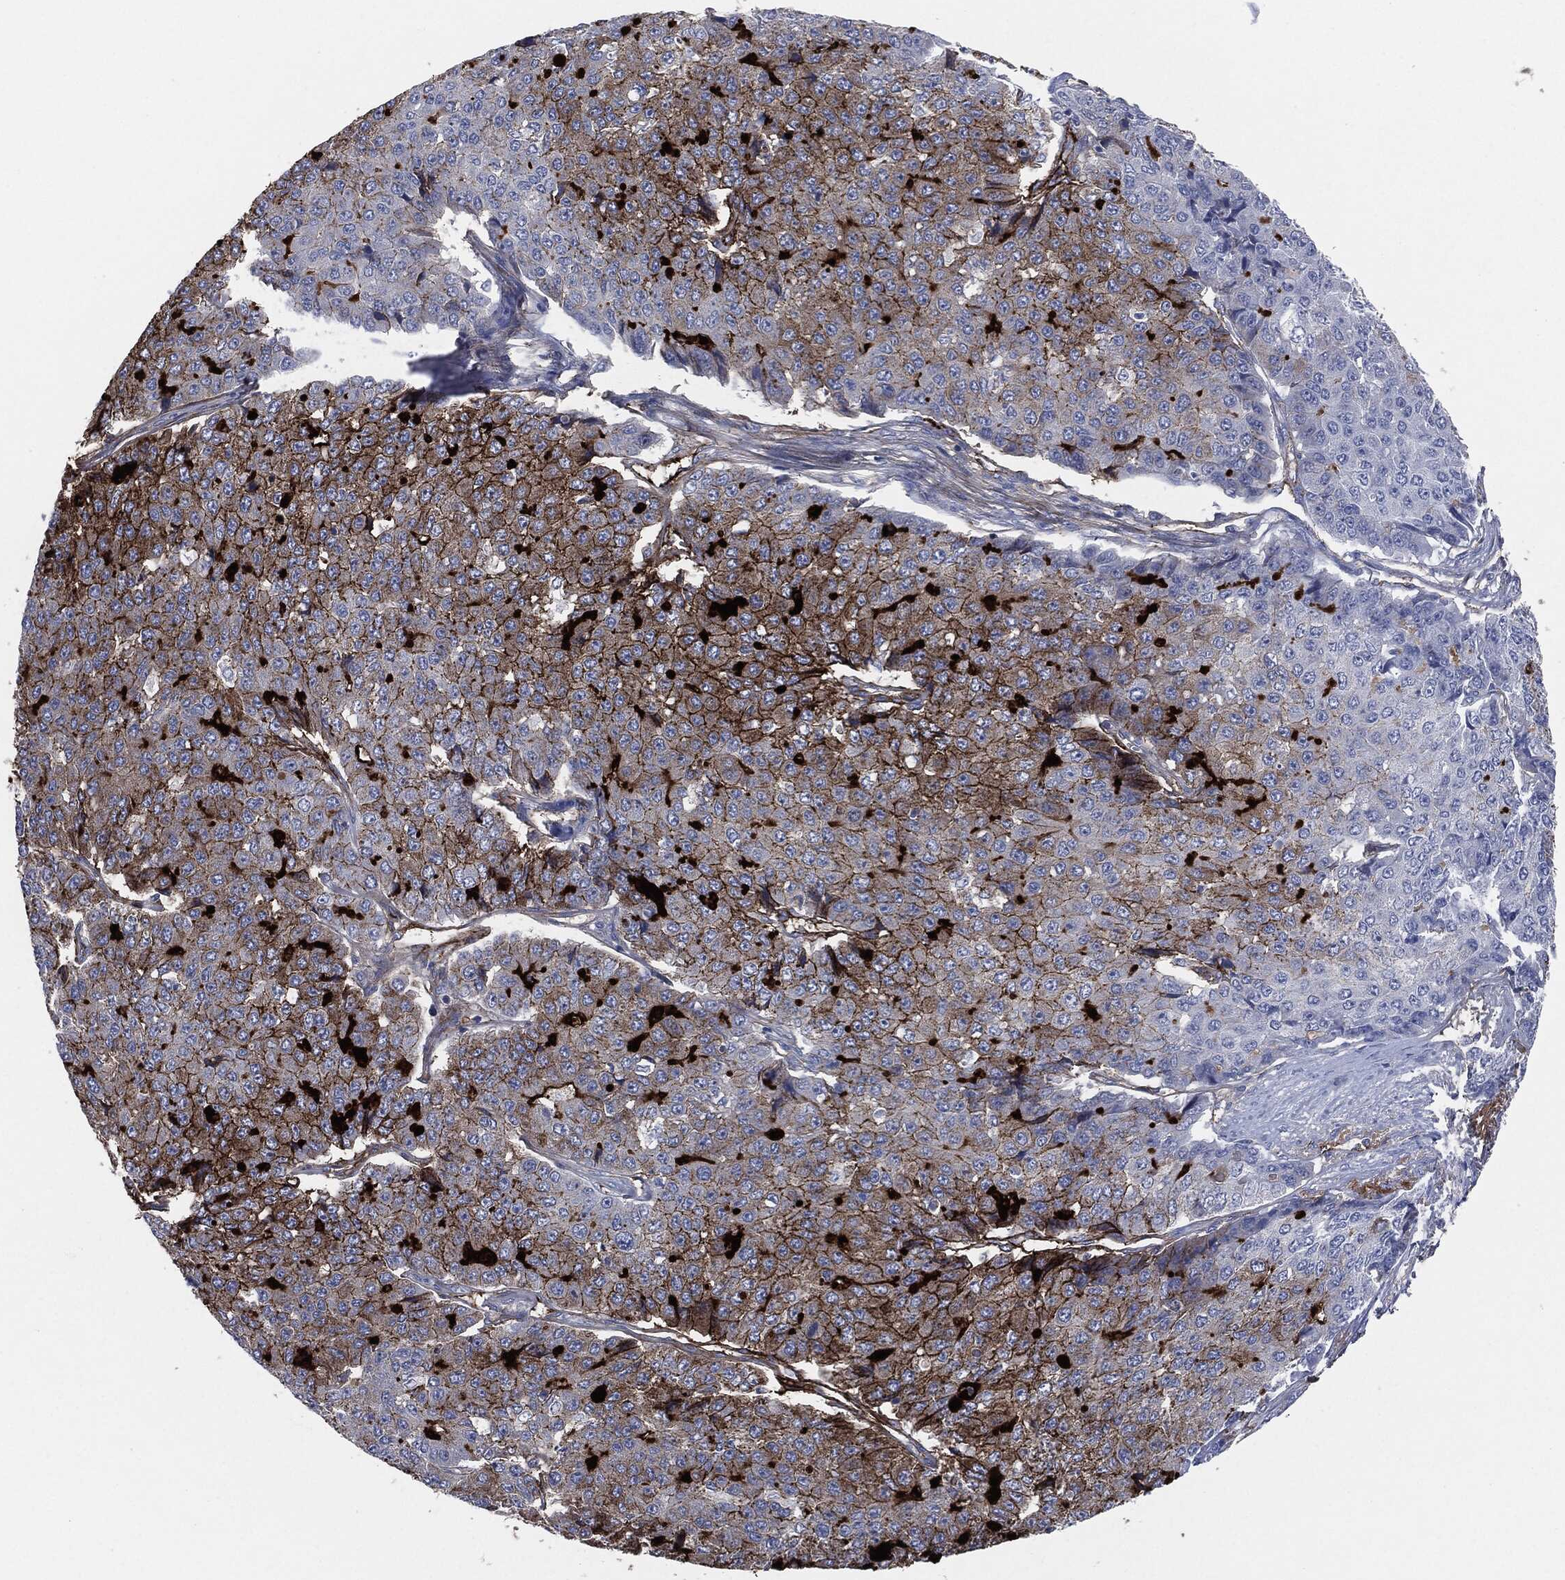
{"staining": {"intensity": "strong", "quantity": "25%-75%", "location": "cytoplasmic/membranous"}, "tissue": "pancreatic cancer", "cell_type": "Tumor cells", "image_type": "cancer", "snomed": [{"axis": "morphology", "description": "Normal tissue, NOS"}, {"axis": "morphology", "description": "Adenocarcinoma, NOS"}, {"axis": "topography", "description": "Pancreas"}, {"axis": "topography", "description": "Duodenum"}], "caption": "The immunohistochemical stain highlights strong cytoplasmic/membranous staining in tumor cells of pancreatic cancer tissue.", "gene": "APOB", "patient": {"sex": "male", "age": 50}}